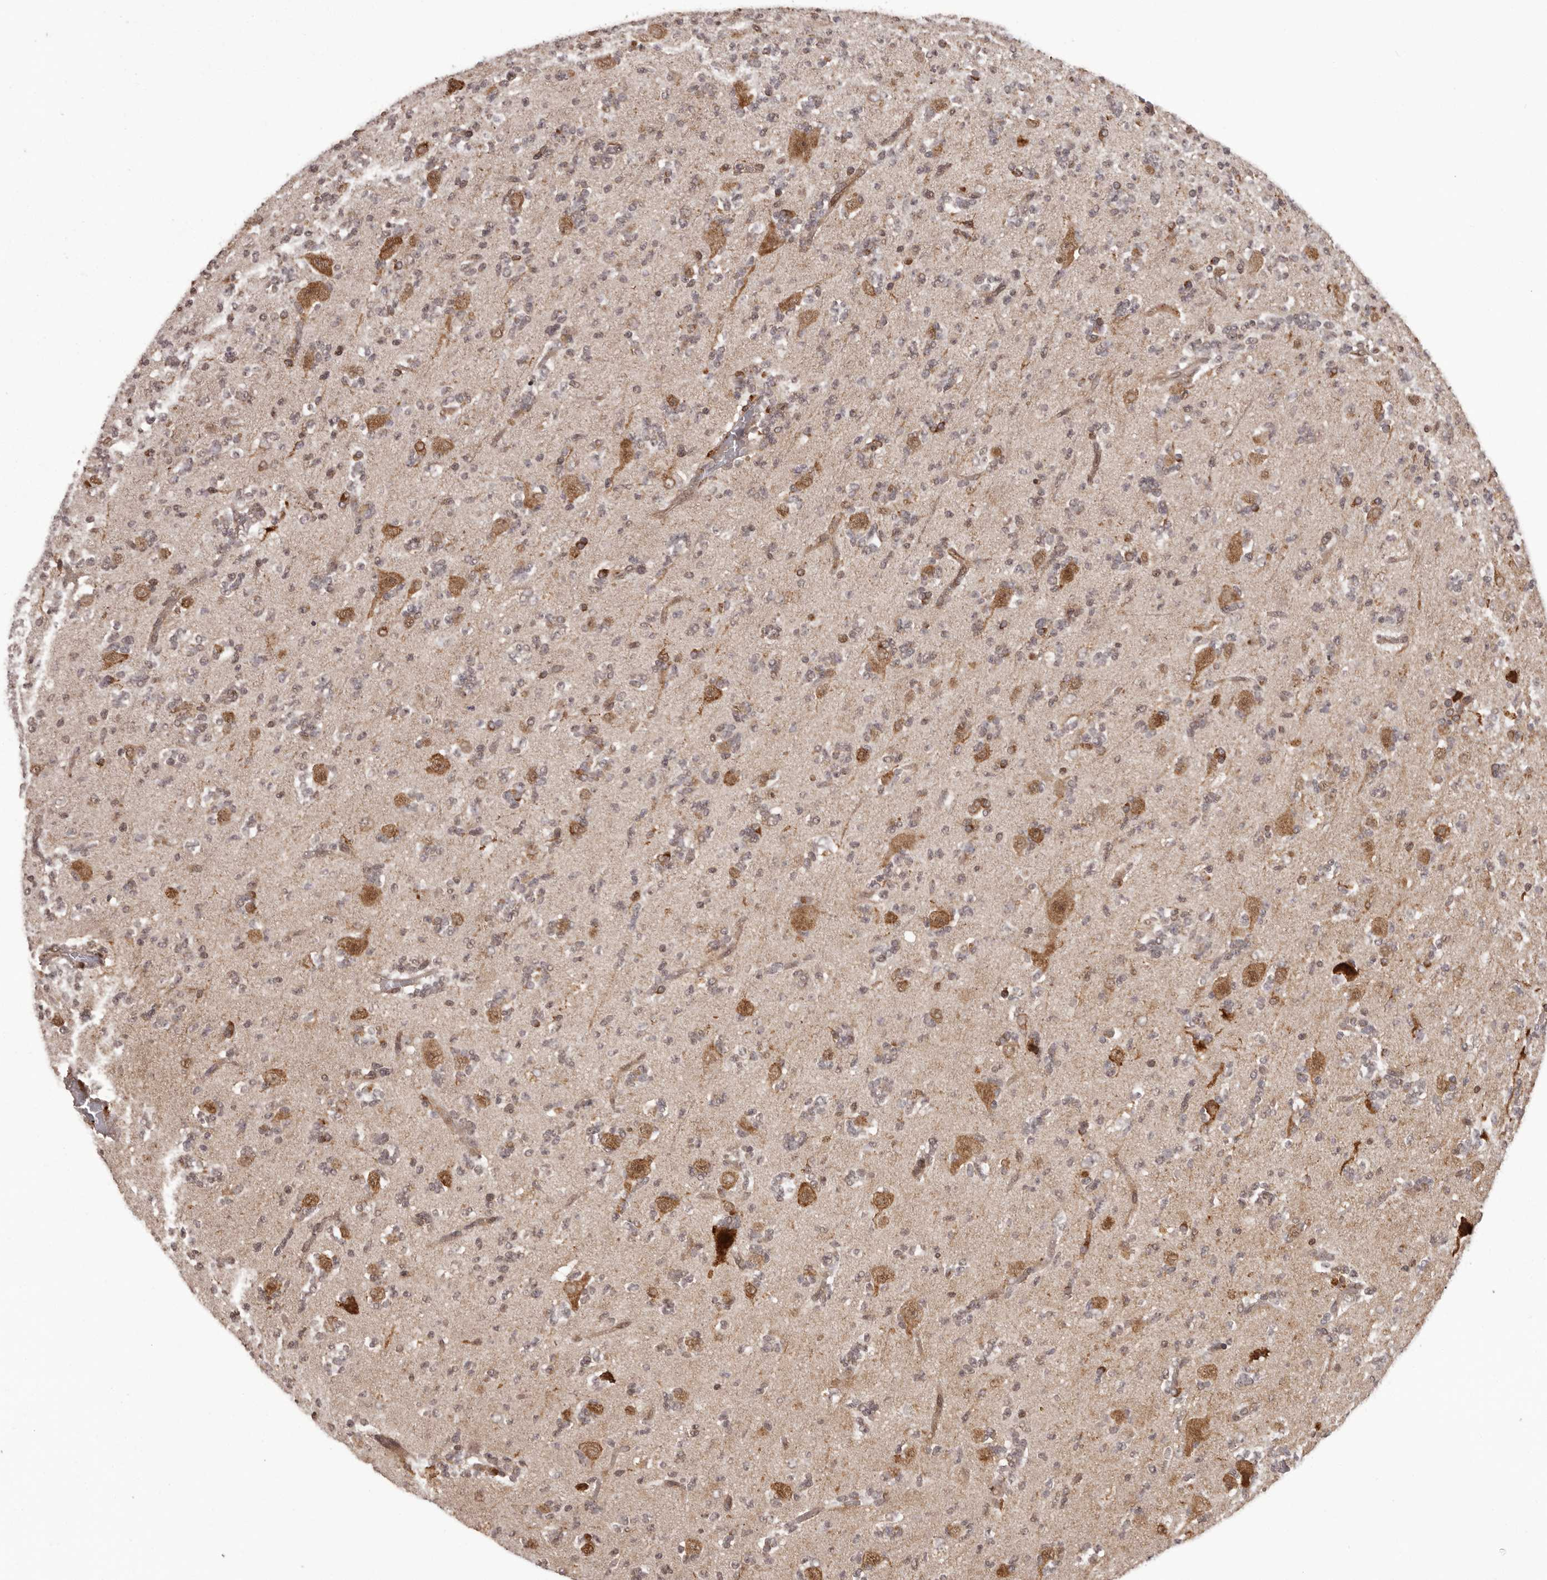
{"staining": {"intensity": "weak", "quantity": "25%-75%", "location": "cytoplasmic/membranous"}, "tissue": "glioma", "cell_type": "Tumor cells", "image_type": "cancer", "snomed": [{"axis": "morphology", "description": "Glioma, malignant, High grade"}, {"axis": "topography", "description": "Brain"}], "caption": "Immunohistochemistry of glioma shows low levels of weak cytoplasmic/membranous staining in approximately 25%-75% of tumor cells. Nuclei are stained in blue.", "gene": "IL32", "patient": {"sex": "female", "age": 62}}